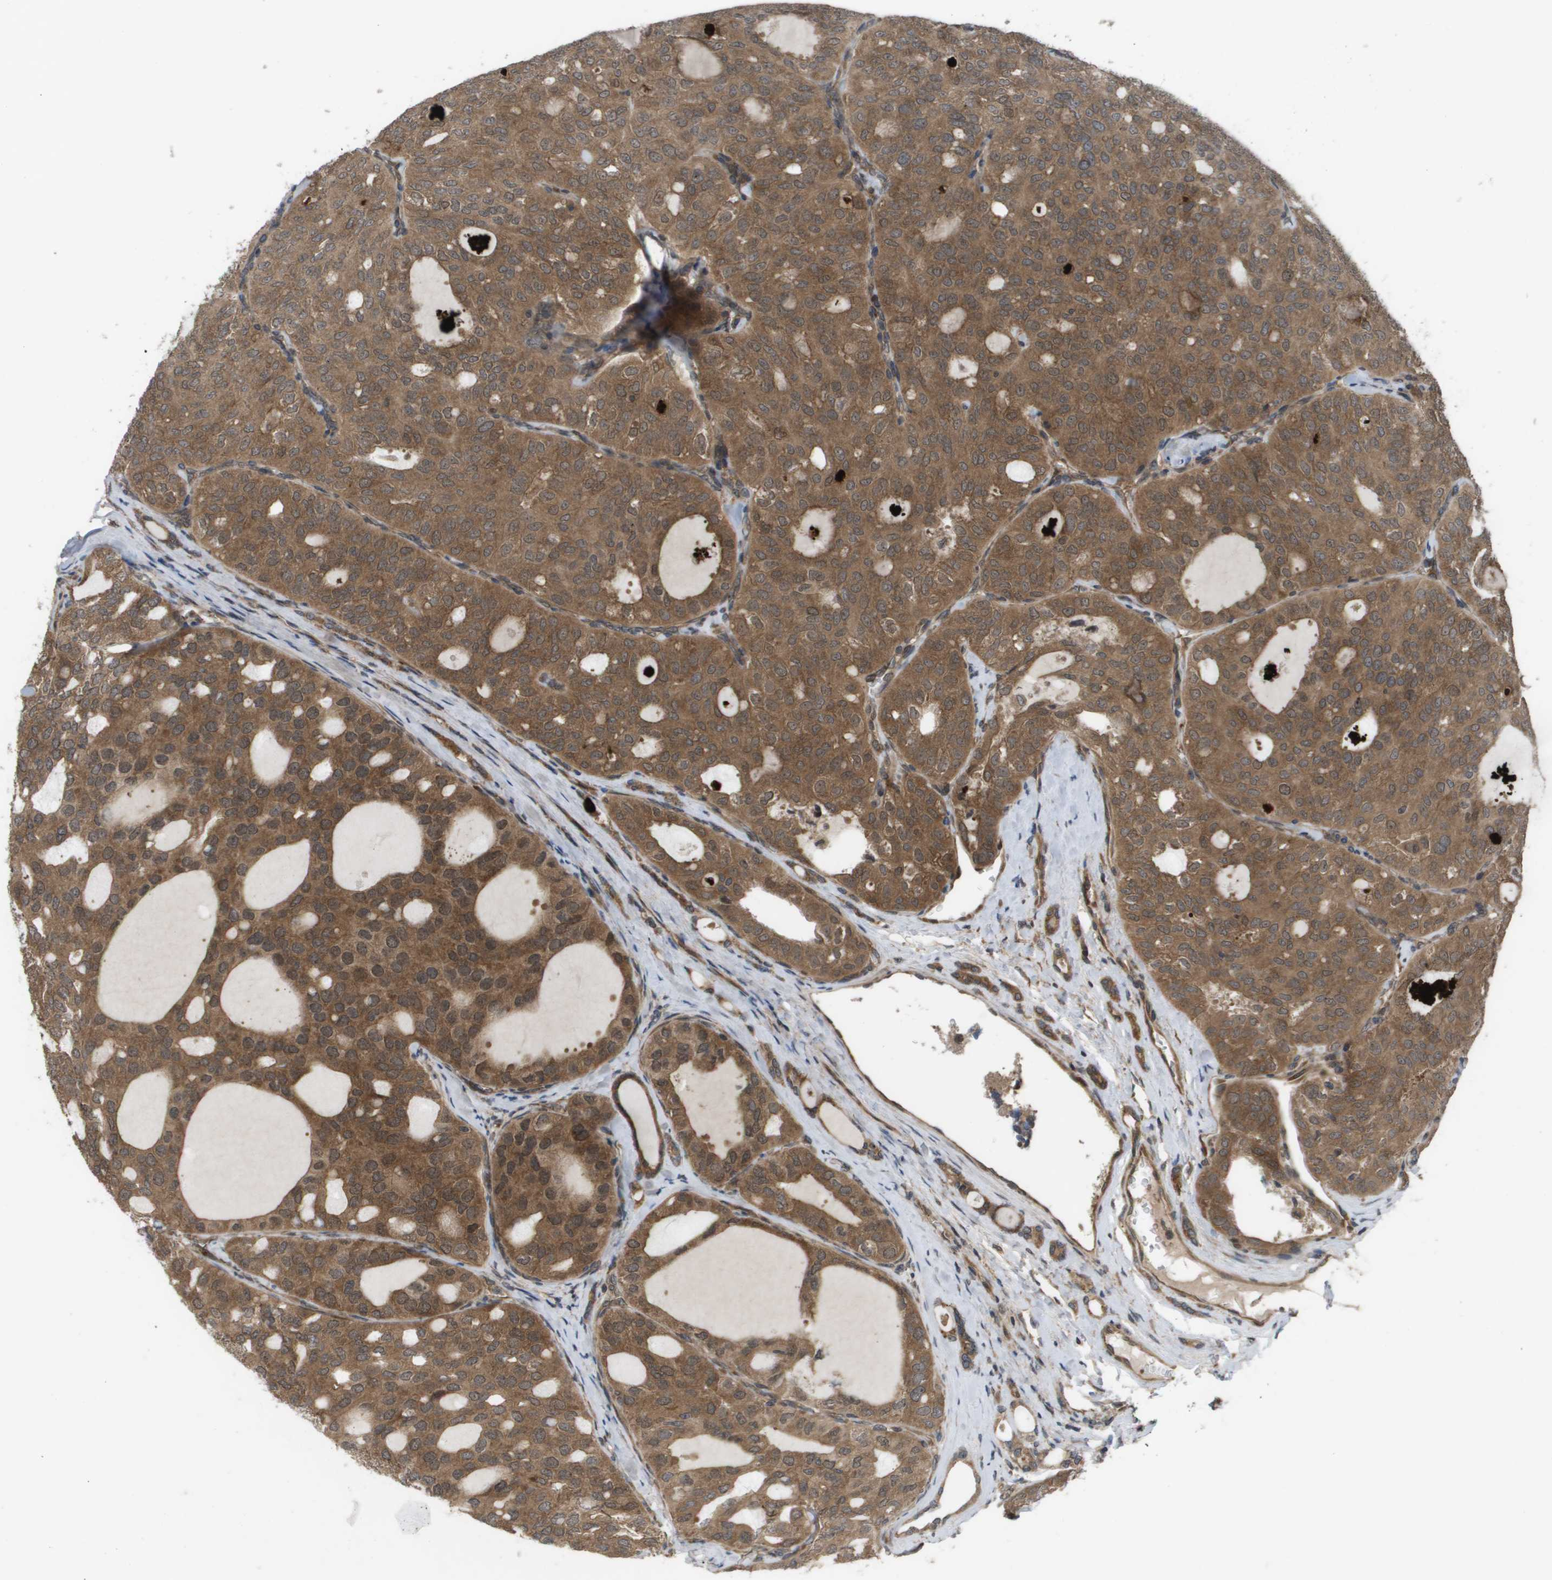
{"staining": {"intensity": "moderate", "quantity": ">75%", "location": "cytoplasmic/membranous,nuclear"}, "tissue": "thyroid cancer", "cell_type": "Tumor cells", "image_type": "cancer", "snomed": [{"axis": "morphology", "description": "Follicular adenoma carcinoma, NOS"}, {"axis": "topography", "description": "Thyroid gland"}], "caption": "Thyroid cancer (follicular adenoma carcinoma) stained with DAB (3,3'-diaminobenzidine) immunohistochemistry displays medium levels of moderate cytoplasmic/membranous and nuclear positivity in approximately >75% of tumor cells.", "gene": "CTPS2", "patient": {"sex": "male", "age": 75}}